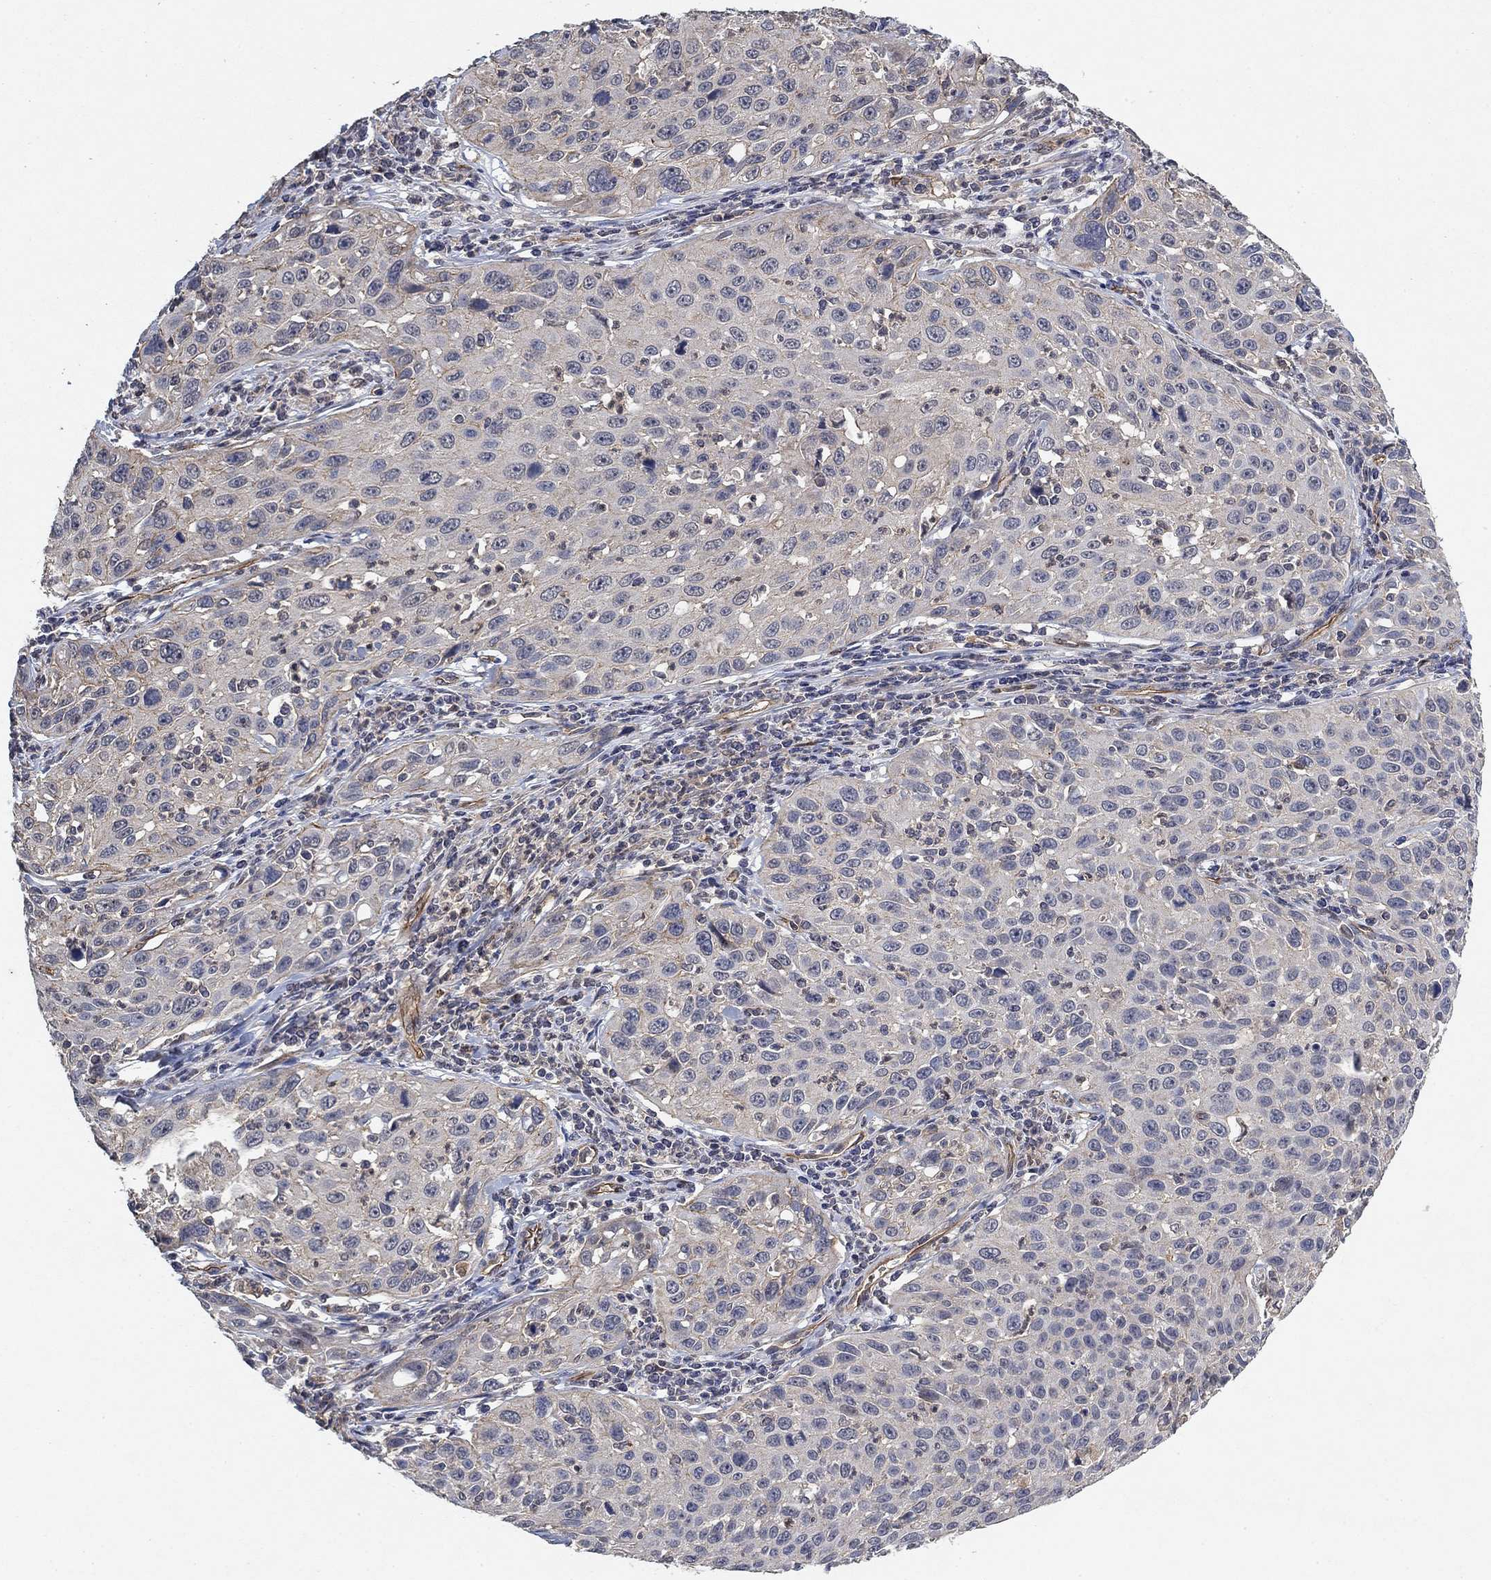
{"staining": {"intensity": "negative", "quantity": "none", "location": "none"}, "tissue": "cervical cancer", "cell_type": "Tumor cells", "image_type": "cancer", "snomed": [{"axis": "morphology", "description": "Squamous cell carcinoma, NOS"}, {"axis": "topography", "description": "Cervix"}], "caption": "The immunohistochemistry photomicrograph has no significant positivity in tumor cells of cervical cancer tissue.", "gene": "MCUR1", "patient": {"sex": "female", "age": 26}}